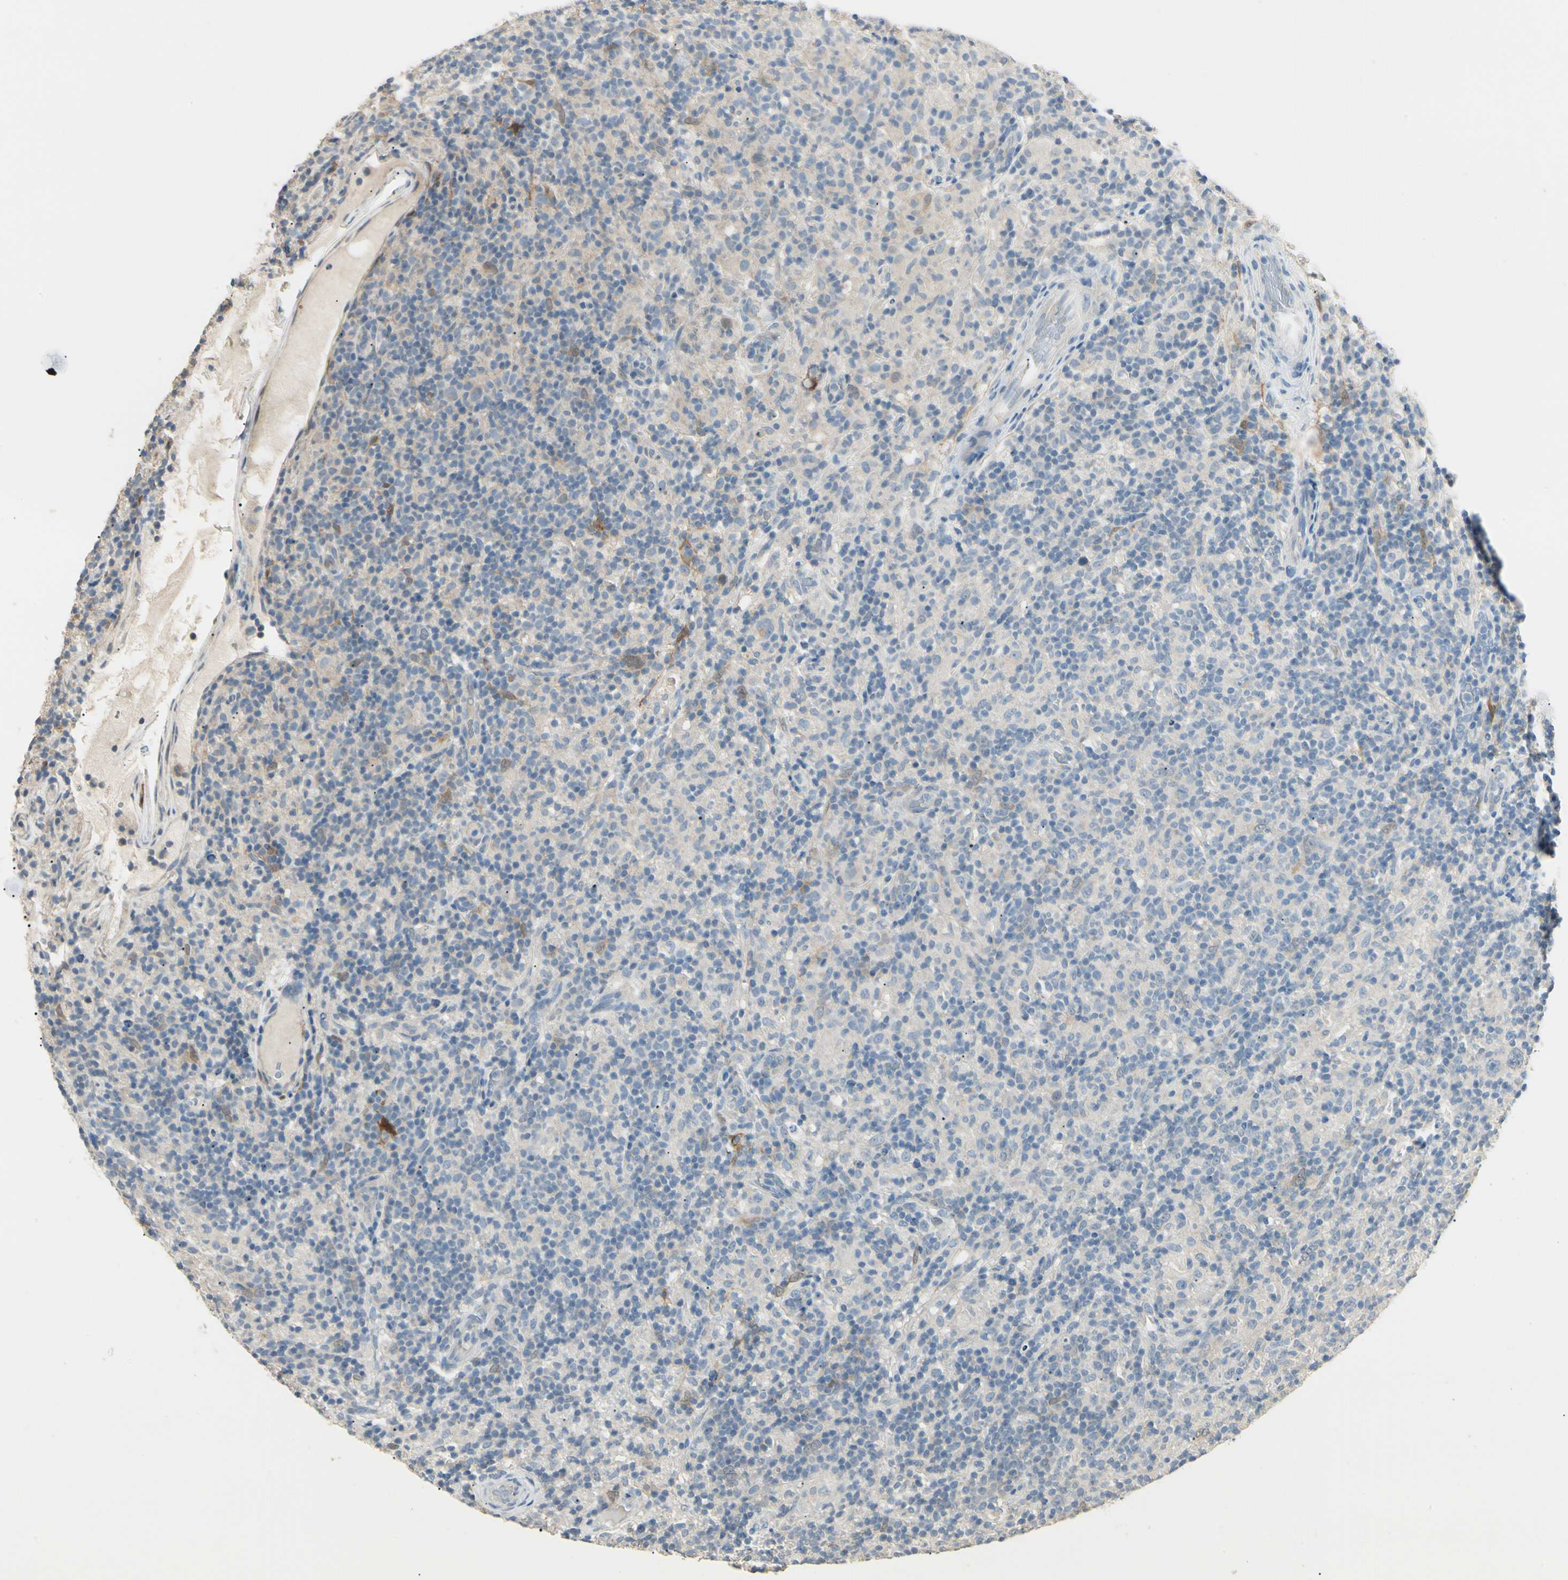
{"staining": {"intensity": "negative", "quantity": "none", "location": "none"}, "tissue": "lymphoma", "cell_type": "Tumor cells", "image_type": "cancer", "snomed": [{"axis": "morphology", "description": "Hodgkin's disease, NOS"}, {"axis": "topography", "description": "Lymph node"}], "caption": "An immunohistochemistry (IHC) image of lymphoma is shown. There is no staining in tumor cells of lymphoma.", "gene": "GNE", "patient": {"sex": "male", "age": 70}}